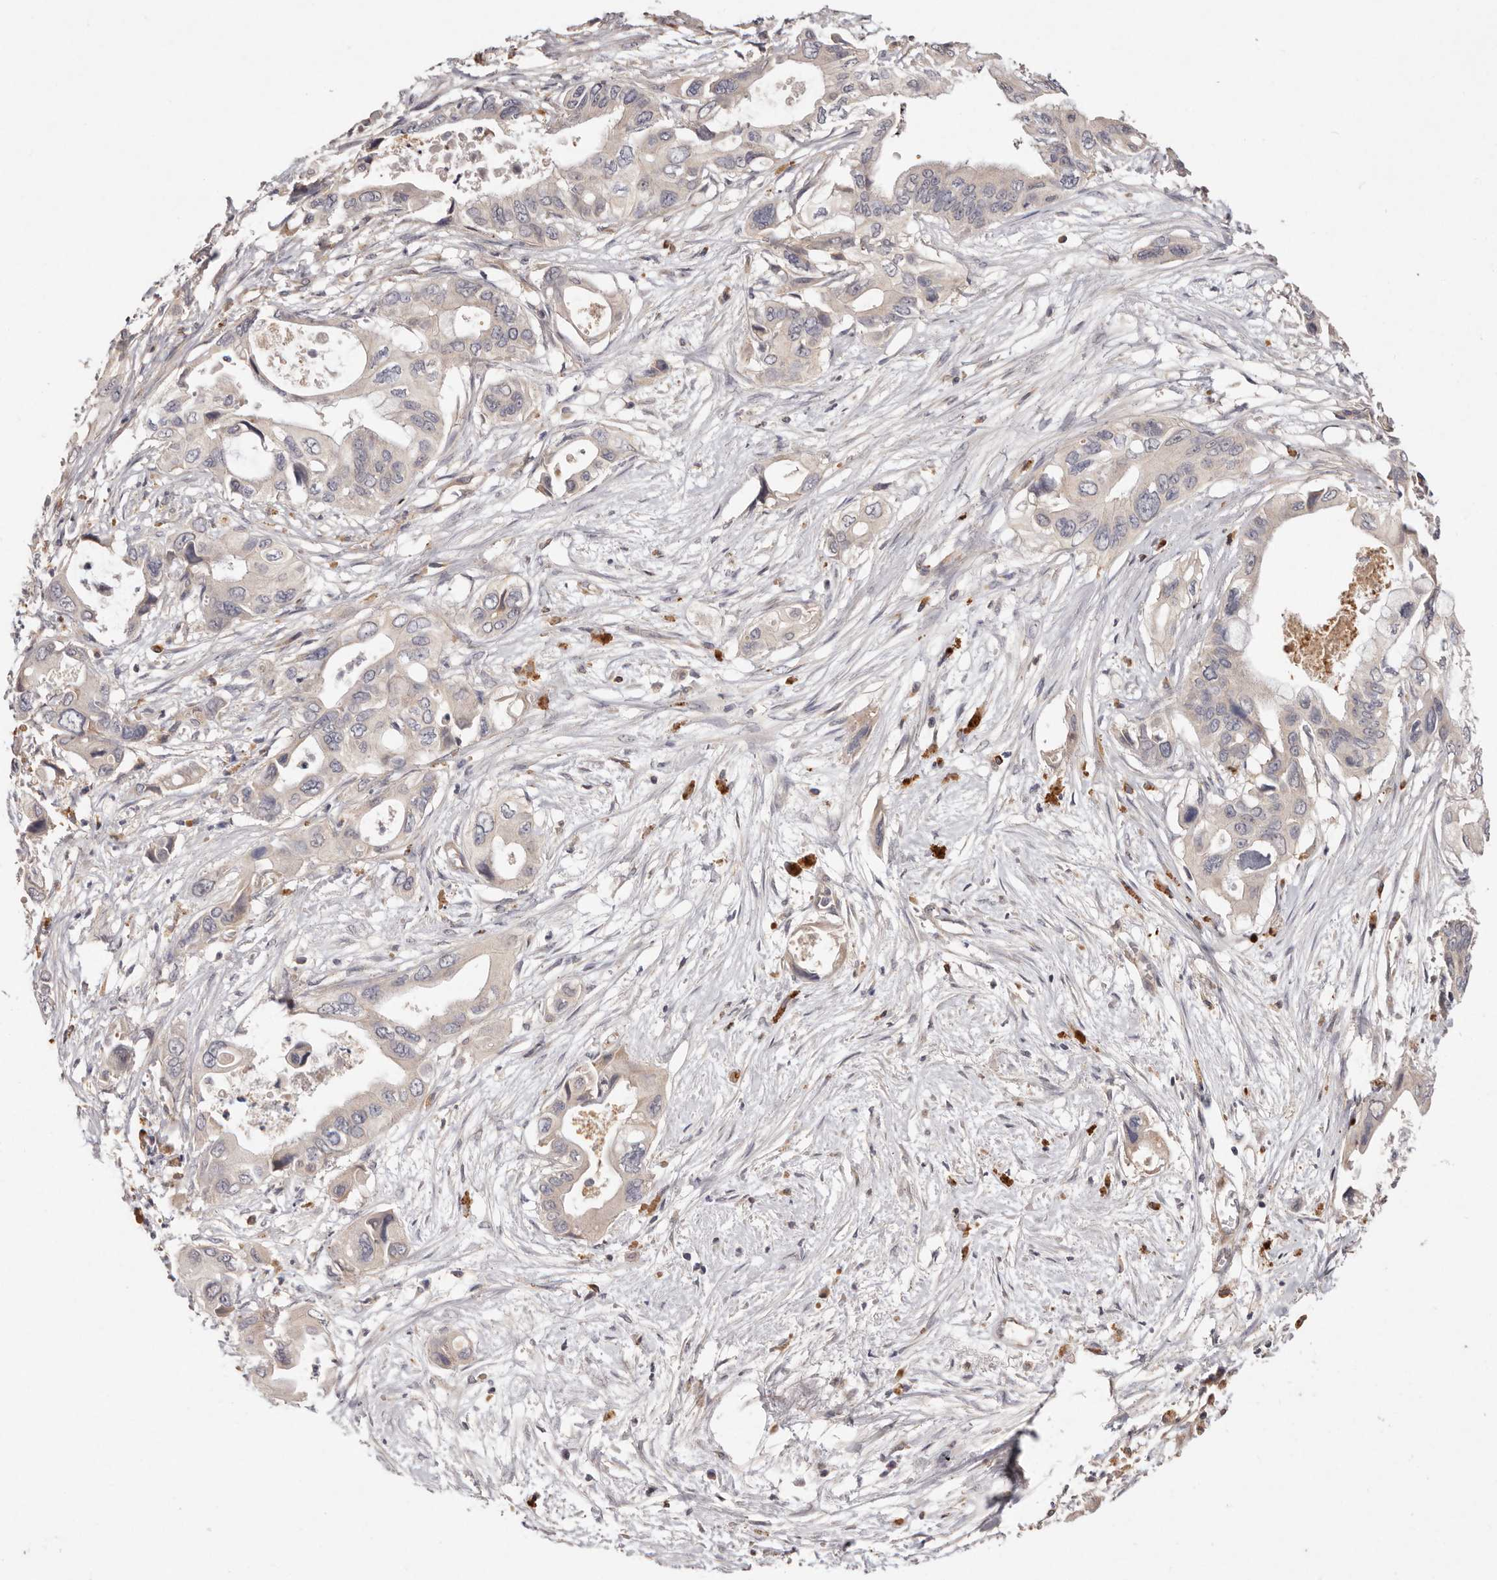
{"staining": {"intensity": "moderate", "quantity": "<25%", "location": "cytoplasmic/membranous"}, "tissue": "pancreatic cancer", "cell_type": "Tumor cells", "image_type": "cancer", "snomed": [{"axis": "morphology", "description": "Adenocarcinoma, NOS"}, {"axis": "topography", "description": "Pancreas"}], "caption": "The micrograph displays staining of adenocarcinoma (pancreatic), revealing moderate cytoplasmic/membranous protein staining (brown color) within tumor cells.", "gene": "THBS3", "patient": {"sex": "male", "age": 66}}